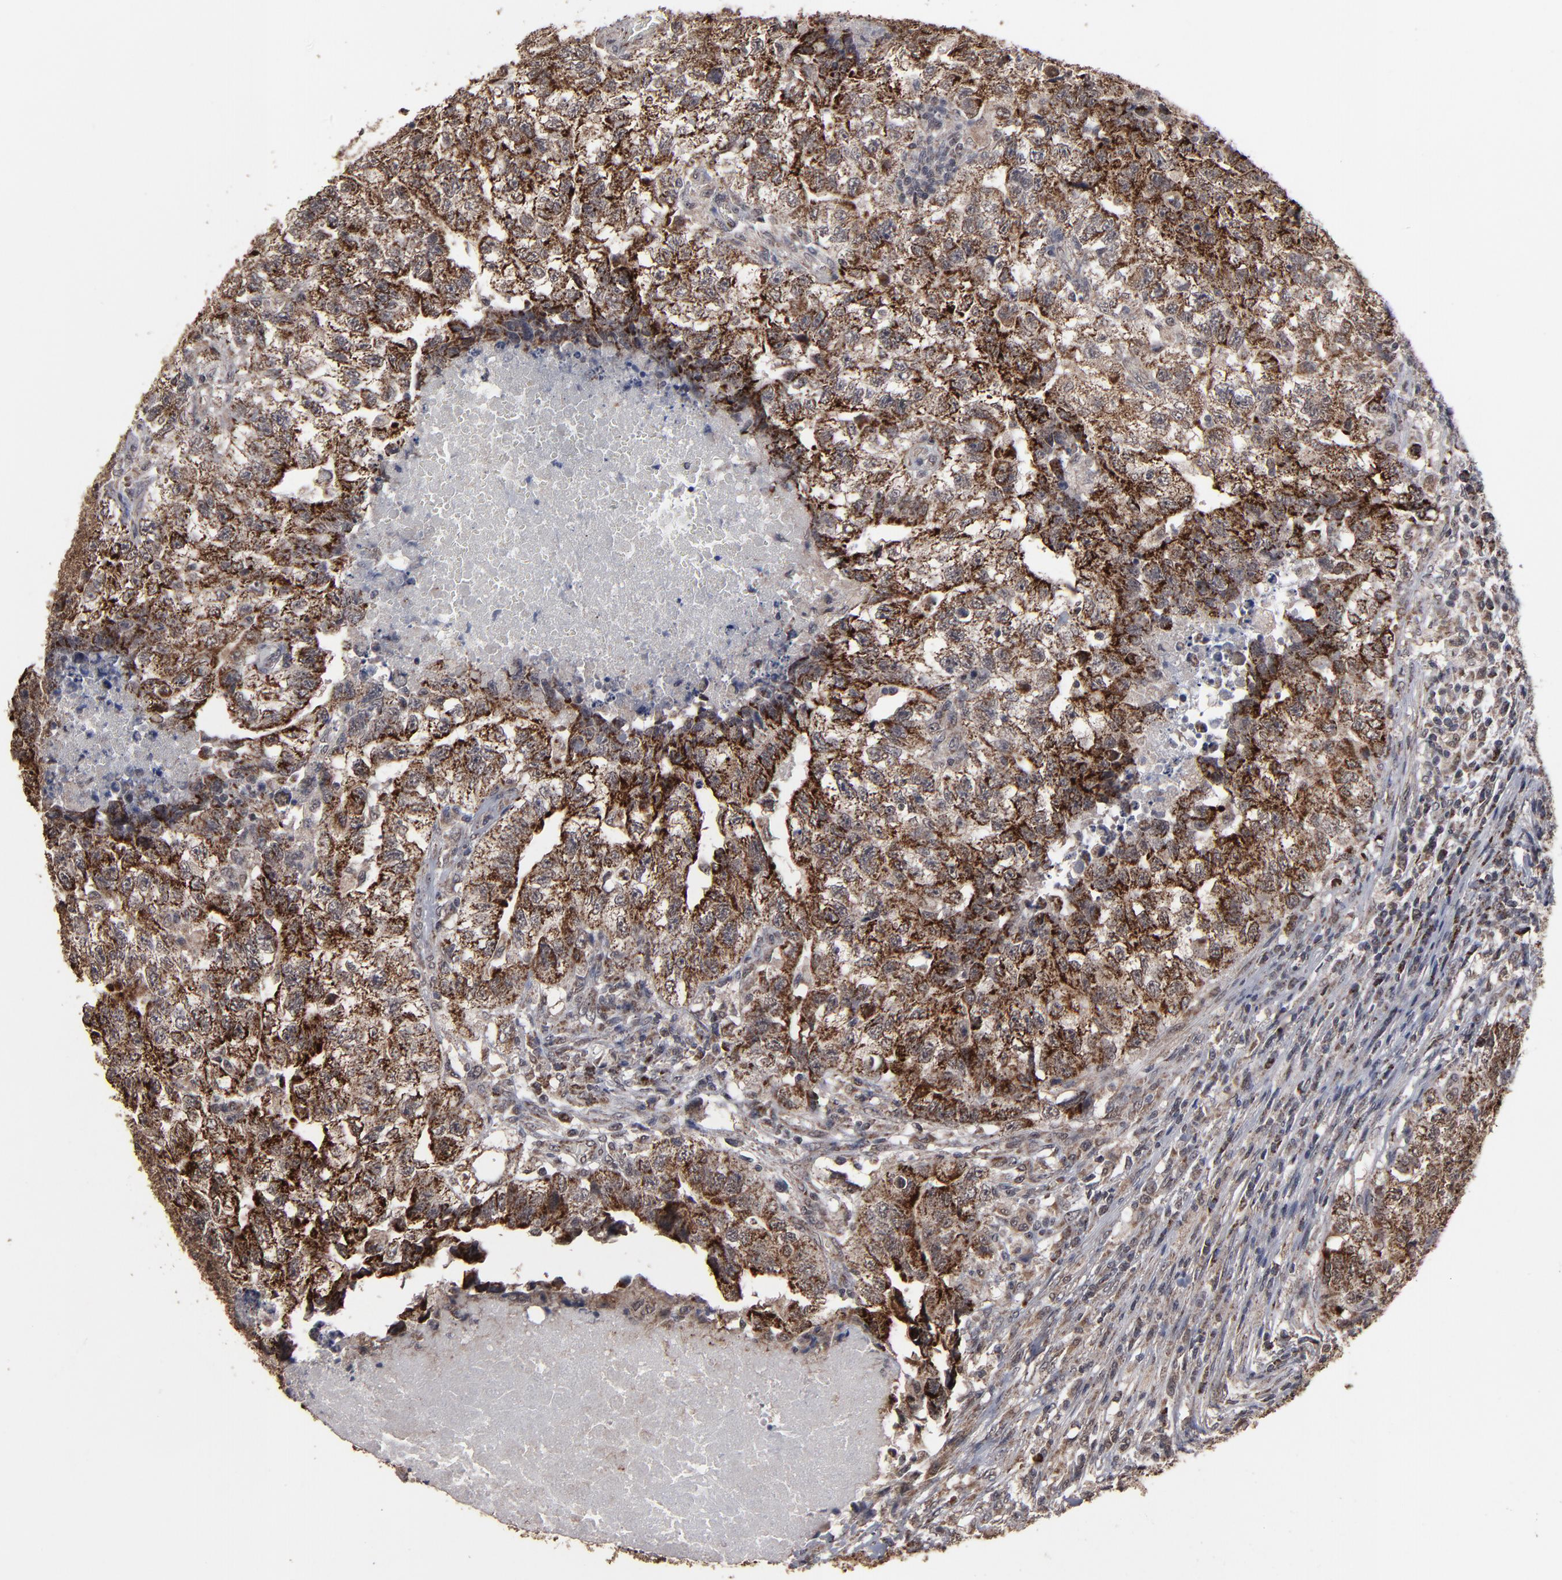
{"staining": {"intensity": "strong", "quantity": ">75%", "location": "cytoplasmic/membranous"}, "tissue": "testis cancer", "cell_type": "Tumor cells", "image_type": "cancer", "snomed": [{"axis": "morphology", "description": "Carcinoma, Embryonal, NOS"}, {"axis": "topography", "description": "Testis"}], "caption": "The image displays immunohistochemical staining of testis cancer. There is strong cytoplasmic/membranous positivity is seen in approximately >75% of tumor cells.", "gene": "BNIP3", "patient": {"sex": "male", "age": 21}}